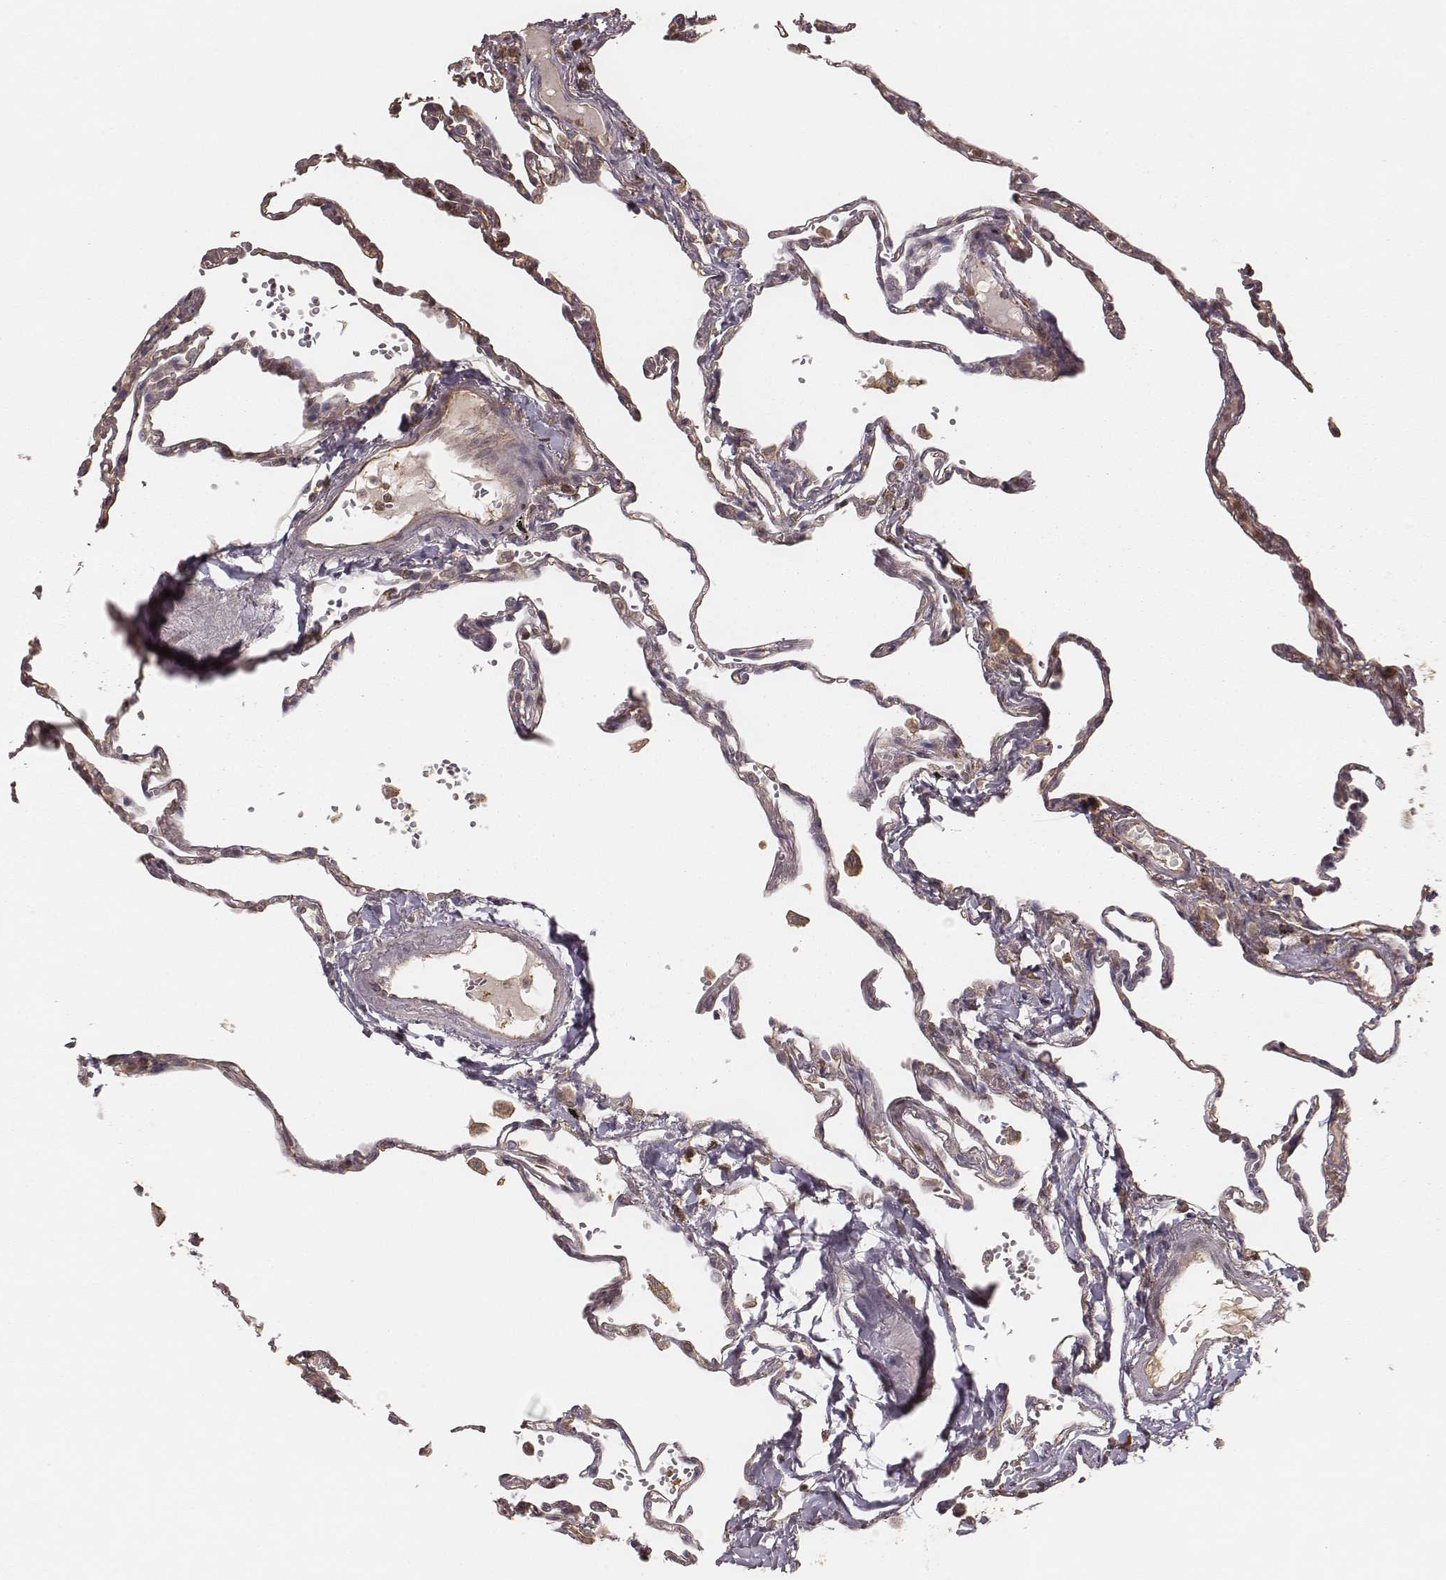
{"staining": {"intensity": "moderate", "quantity": "25%-75%", "location": "cytoplasmic/membranous"}, "tissue": "lung", "cell_type": "Alveolar cells", "image_type": "normal", "snomed": [{"axis": "morphology", "description": "Normal tissue, NOS"}, {"axis": "topography", "description": "Lung"}], "caption": "An IHC histopathology image of benign tissue is shown. Protein staining in brown labels moderate cytoplasmic/membranous positivity in lung within alveolar cells.", "gene": "CARS1", "patient": {"sex": "male", "age": 78}}